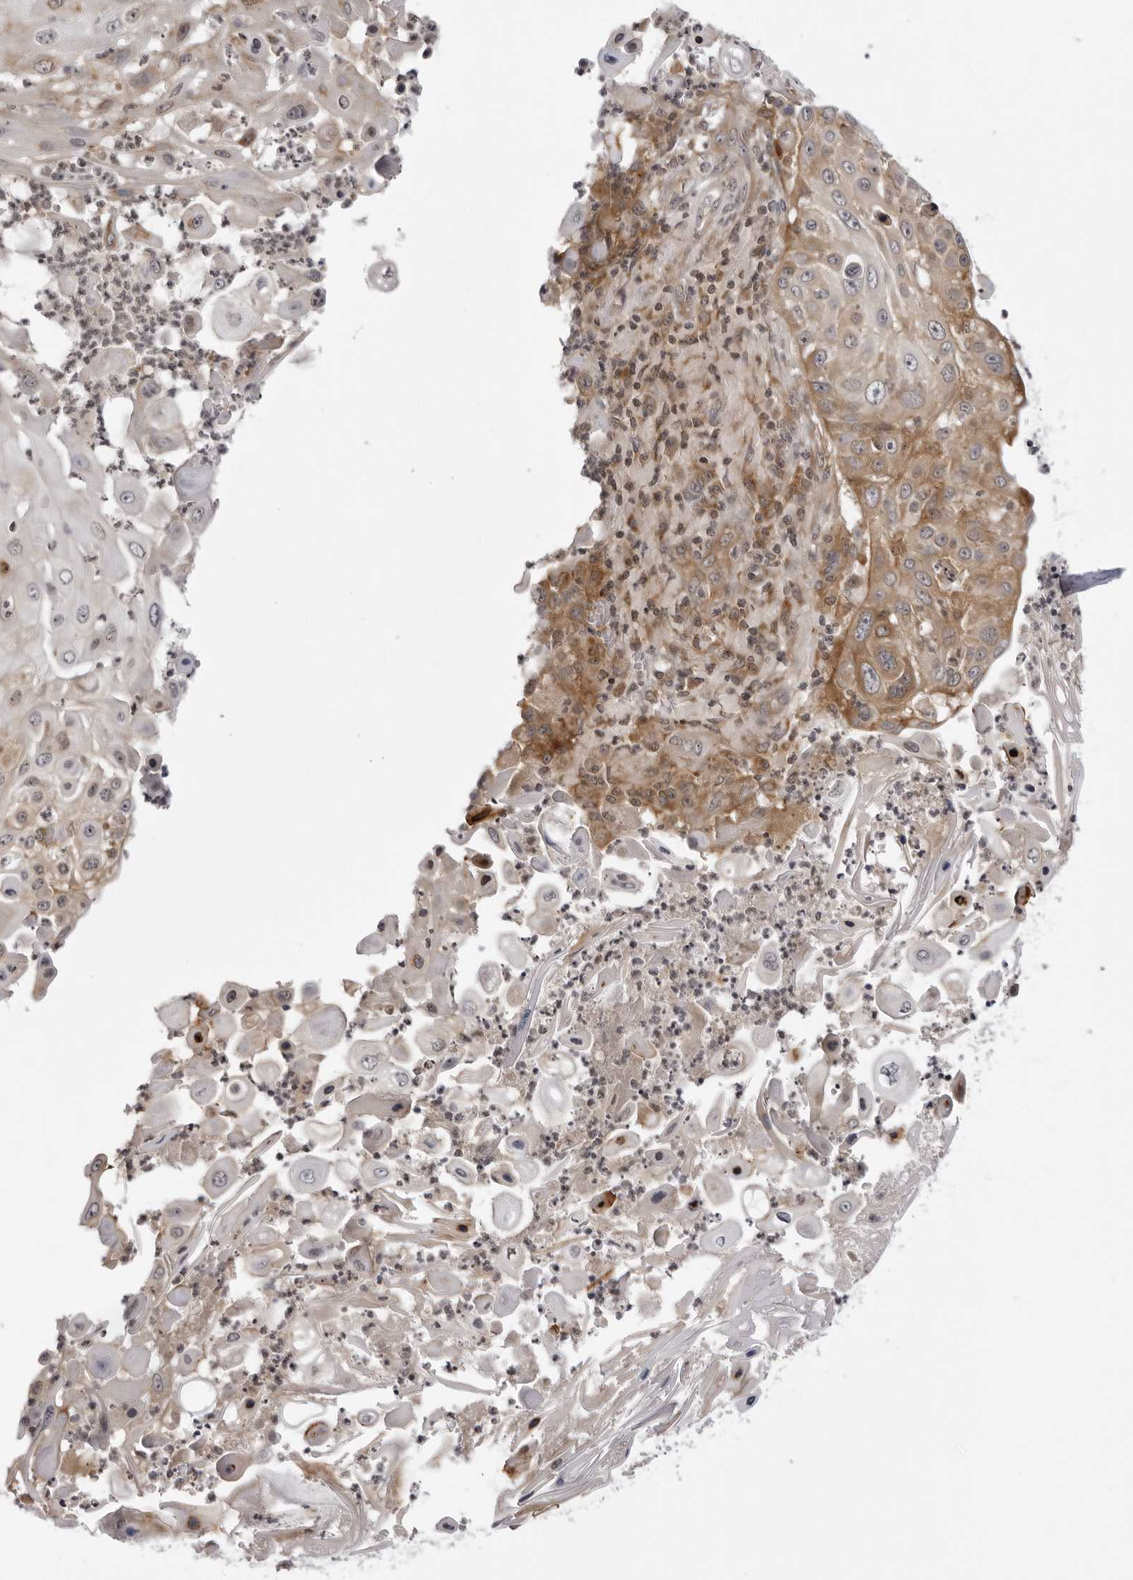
{"staining": {"intensity": "moderate", "quantity": "<25%", "location": "cytoplasmic/membranous"}, "tissue": "skin cancer", "cell_type": "Tumor cells", "image_type": "cancer", "snomed": [{"axis": "morphology", "description": "Squamous cell carcinoma, NOS"}, {"axis": "topography", "description": "Skin"}], "caption": "There is low levels of moderate cytoplasmic/membranous positivity in tumor cells of squamous cell carcinoma (skin), as demonstrated by immunohistochemical staining (brown color).", "gene": "USP43", "patient": {"sex": "female", "age": 44}}